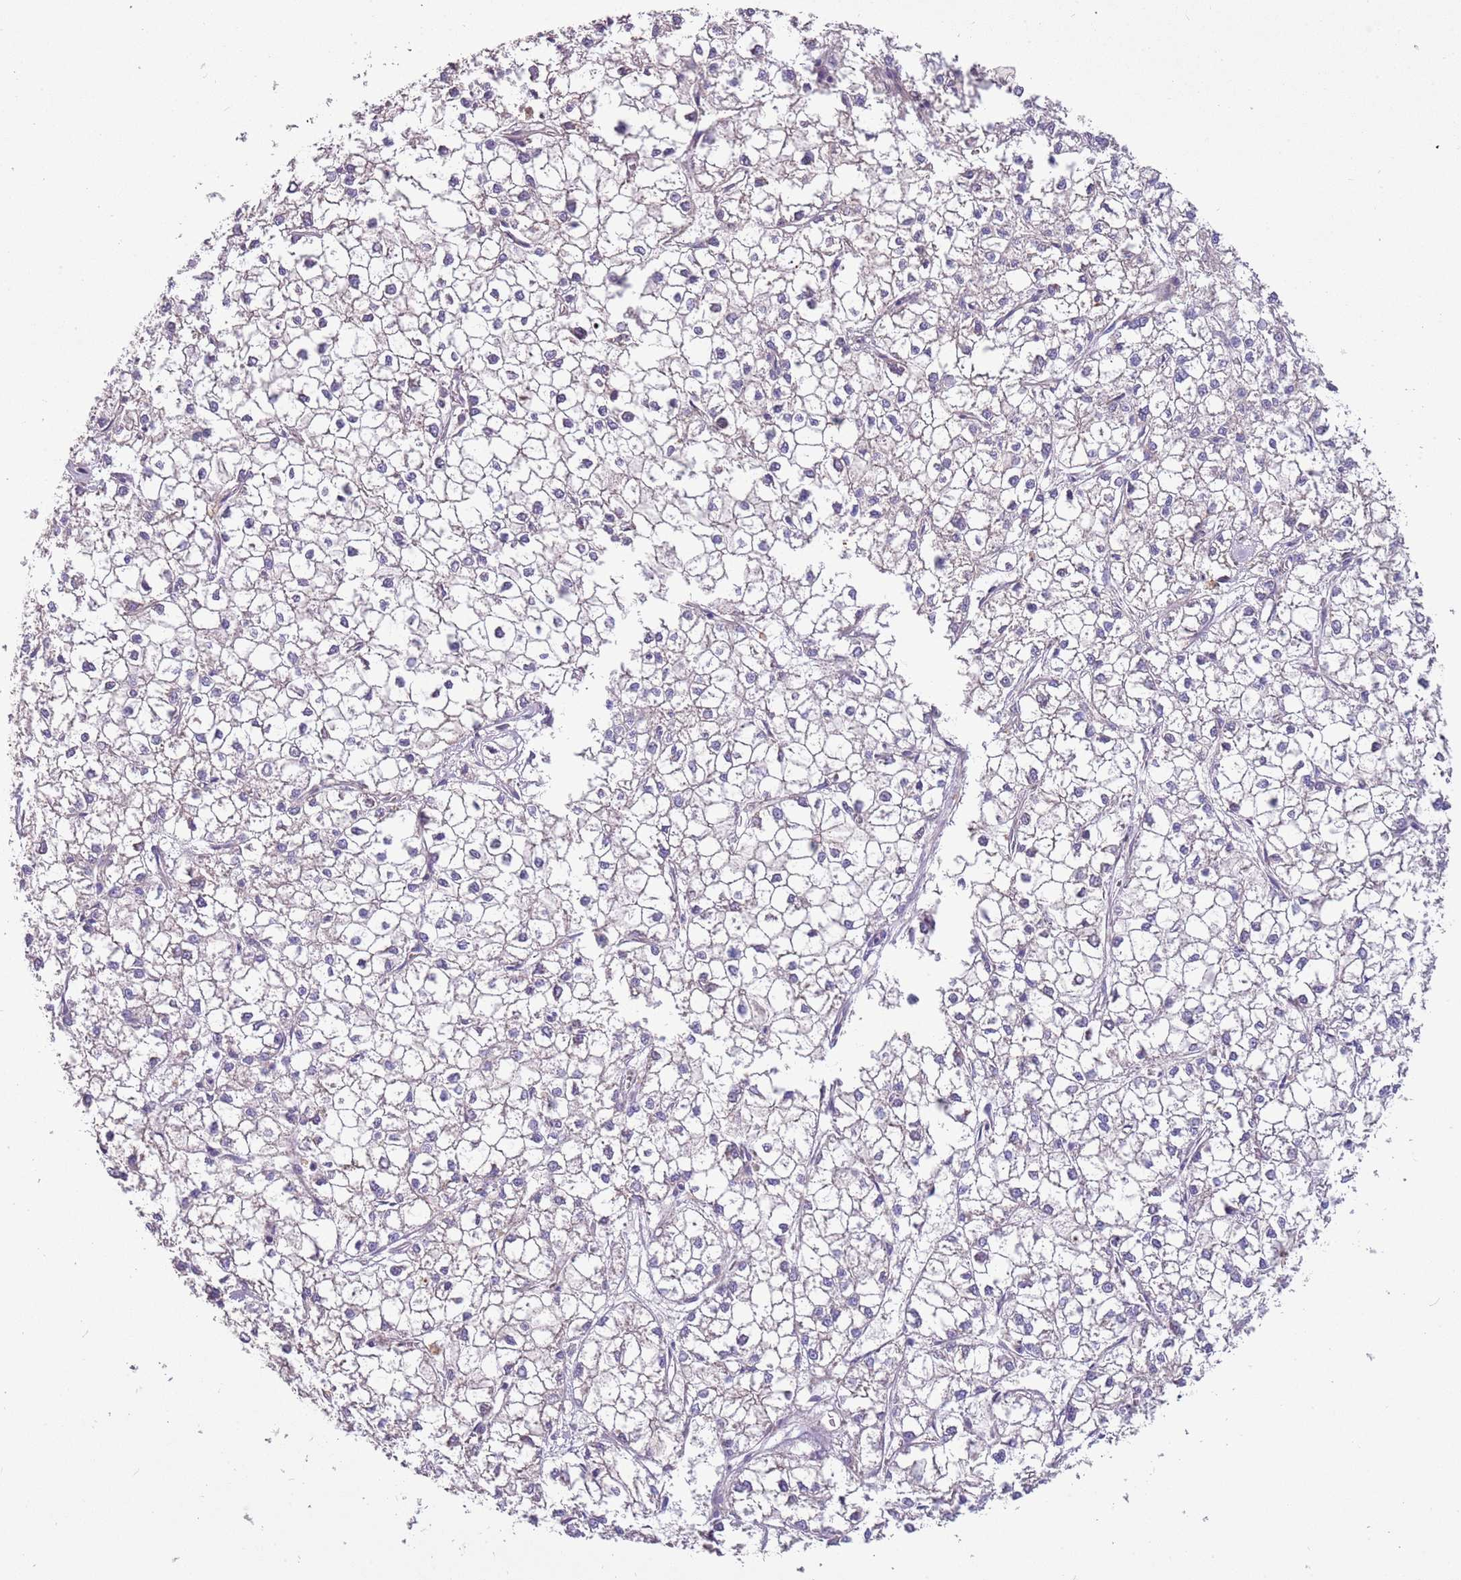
{"staining": {"intensity": "negative", "quantity": "none", "location": "none"}, "tissue": "liver cancer", "cell_type": "Tumor cells", "image_type": "cancer", "snomed": [{"axis": "morphology", "description": "Carcinoma, Hepatocellular, NOS"}, {"axis": "topography", "description": "Liver"}], "caption": "The histopathology image shows no significant expression in tumor cells of liver cancer. (Immunohistochemistry (ihc), brightfield microscopy, high magnification).", "gene": "TRMO", "patient": {"sex": "female", "age": 43}}